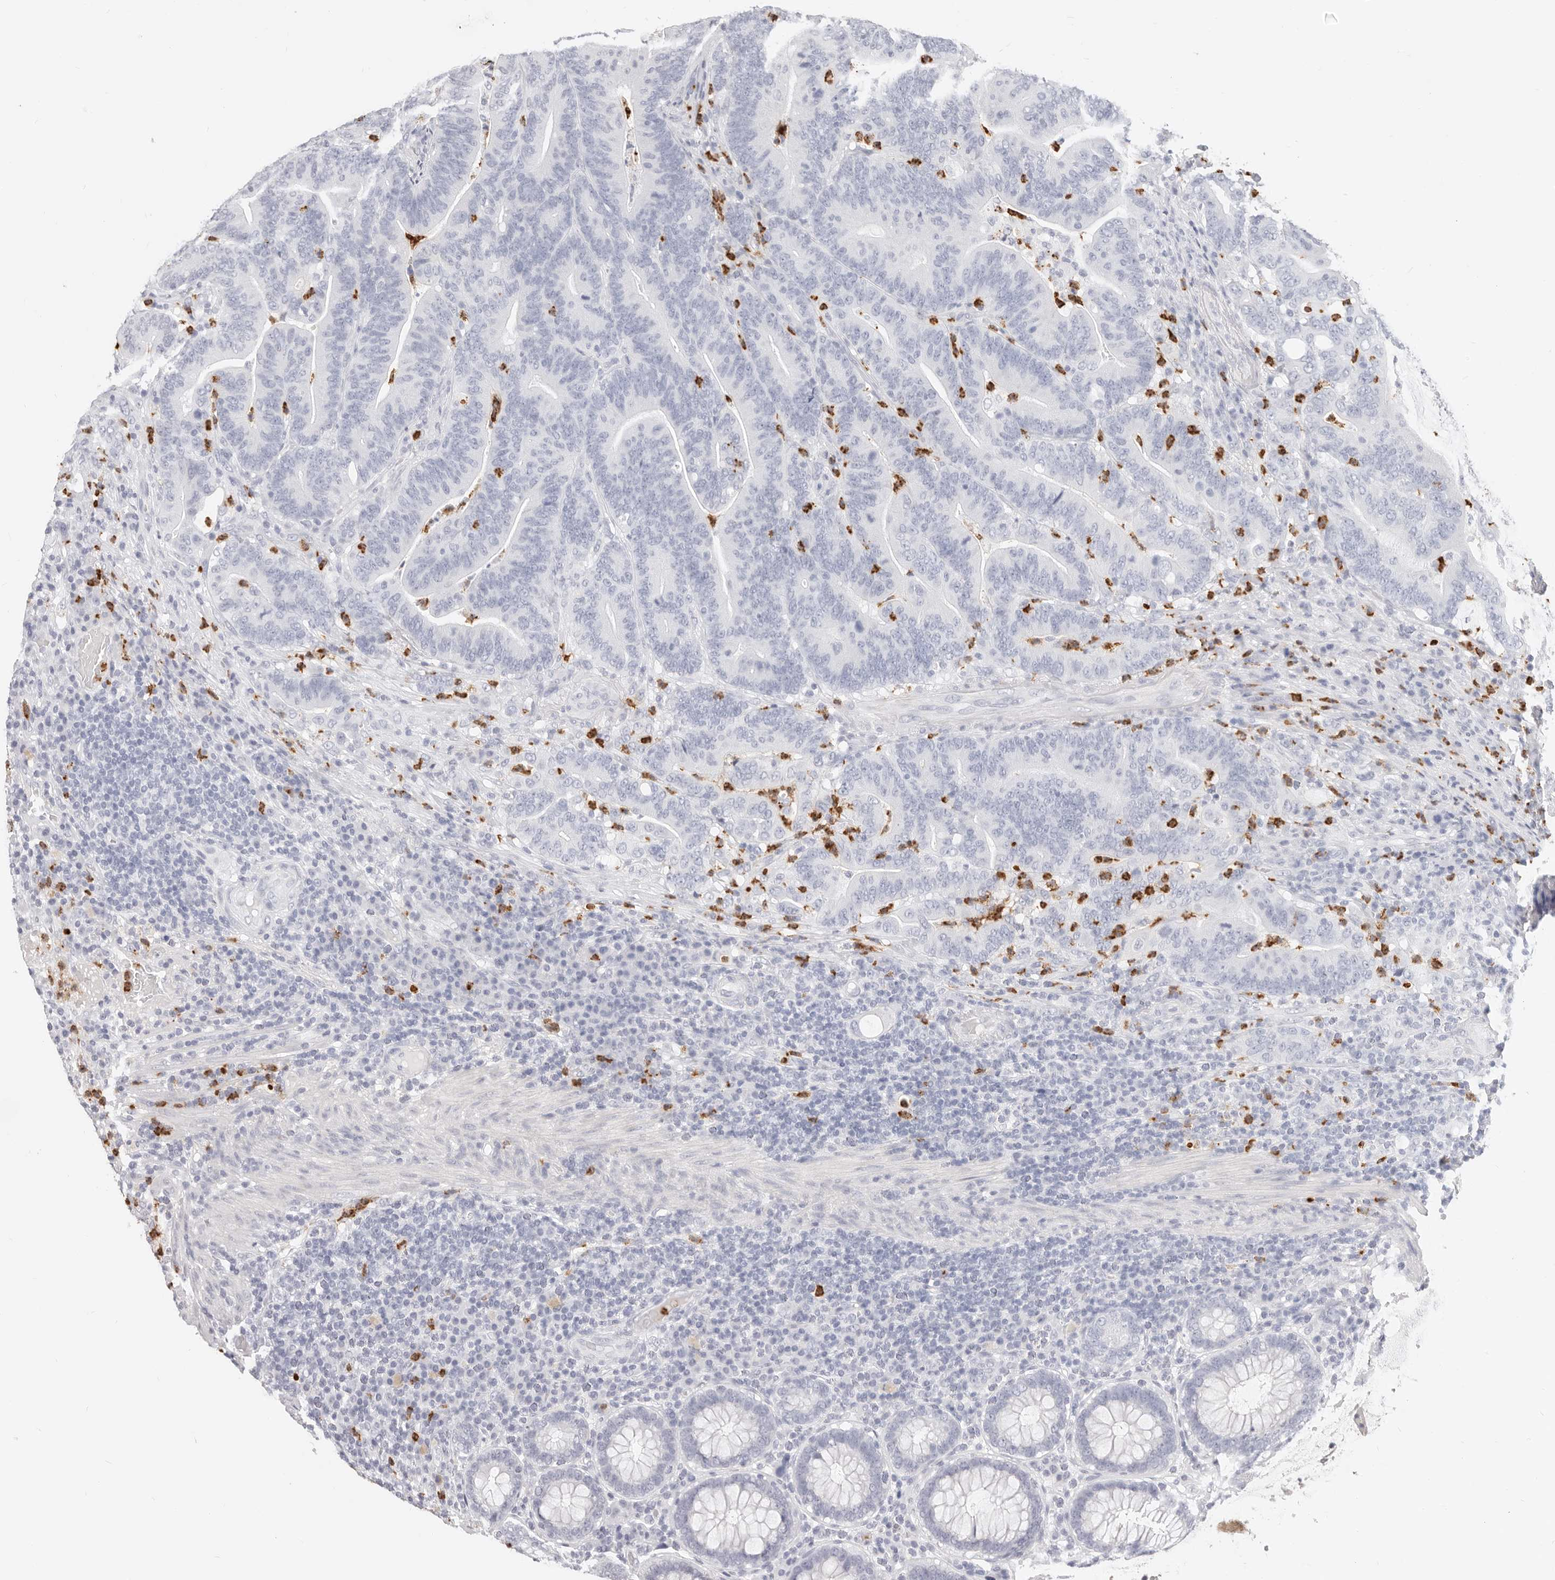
{"staining": {"intensity": "negative", "quantity": "none", "location": "none"}, "tissue": "colorectal cancer", "cell_type": "Tumor cells", "image_type": "cancer", "snomed": [{"axis": "morphology", "description": "Adenocarcinoma, NOS"}, {"axis": "topography", "description": "Colon"}], "caption": "This photomicrograph is of colorectal adenocarcinoma stained with immunohistochemistry (IHC) to label a protein in brown with the nuclei are counter-stained blue. There is no expression in tumor cells.", "gene": "CAMP", "patient": {"sex": "female", "age": 66}}